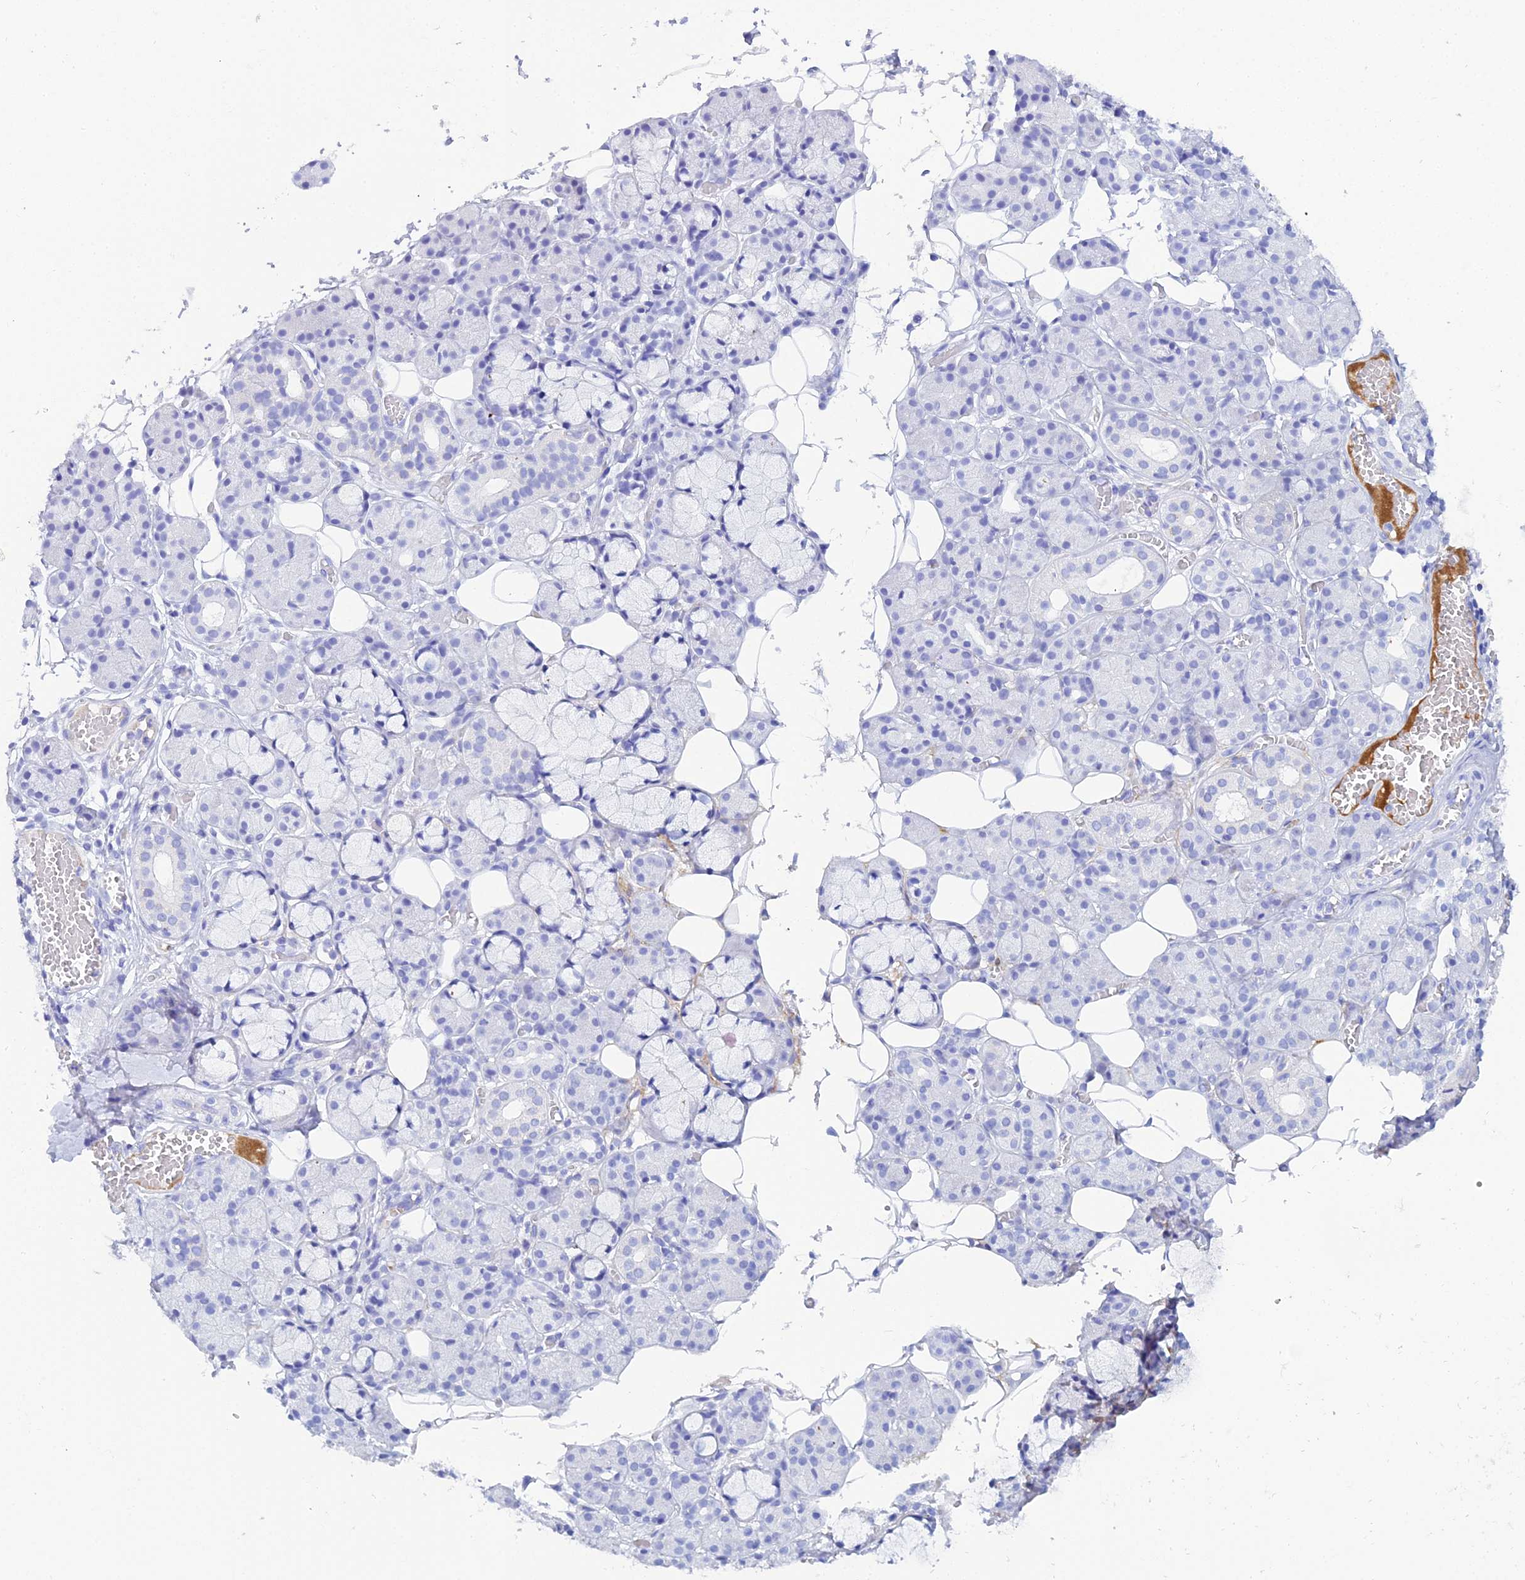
{"staining": {"intensity": "negative", "quantity": "none", "location": "none"}, "tissue": "salivary gland", "cell_type": "Glandular cells", "image_type": "normal", "snomed": [{"axis": "morphology", "description": "Normal tissue, NOS"}, {"axis": "topography", "description": "Salivary gland"}], "caption": "The image demonstrates no significant positivity in glandular cells of salivary gland.", "gene": "CELA3A", "patient": {"sex": "male", "age": 63}}